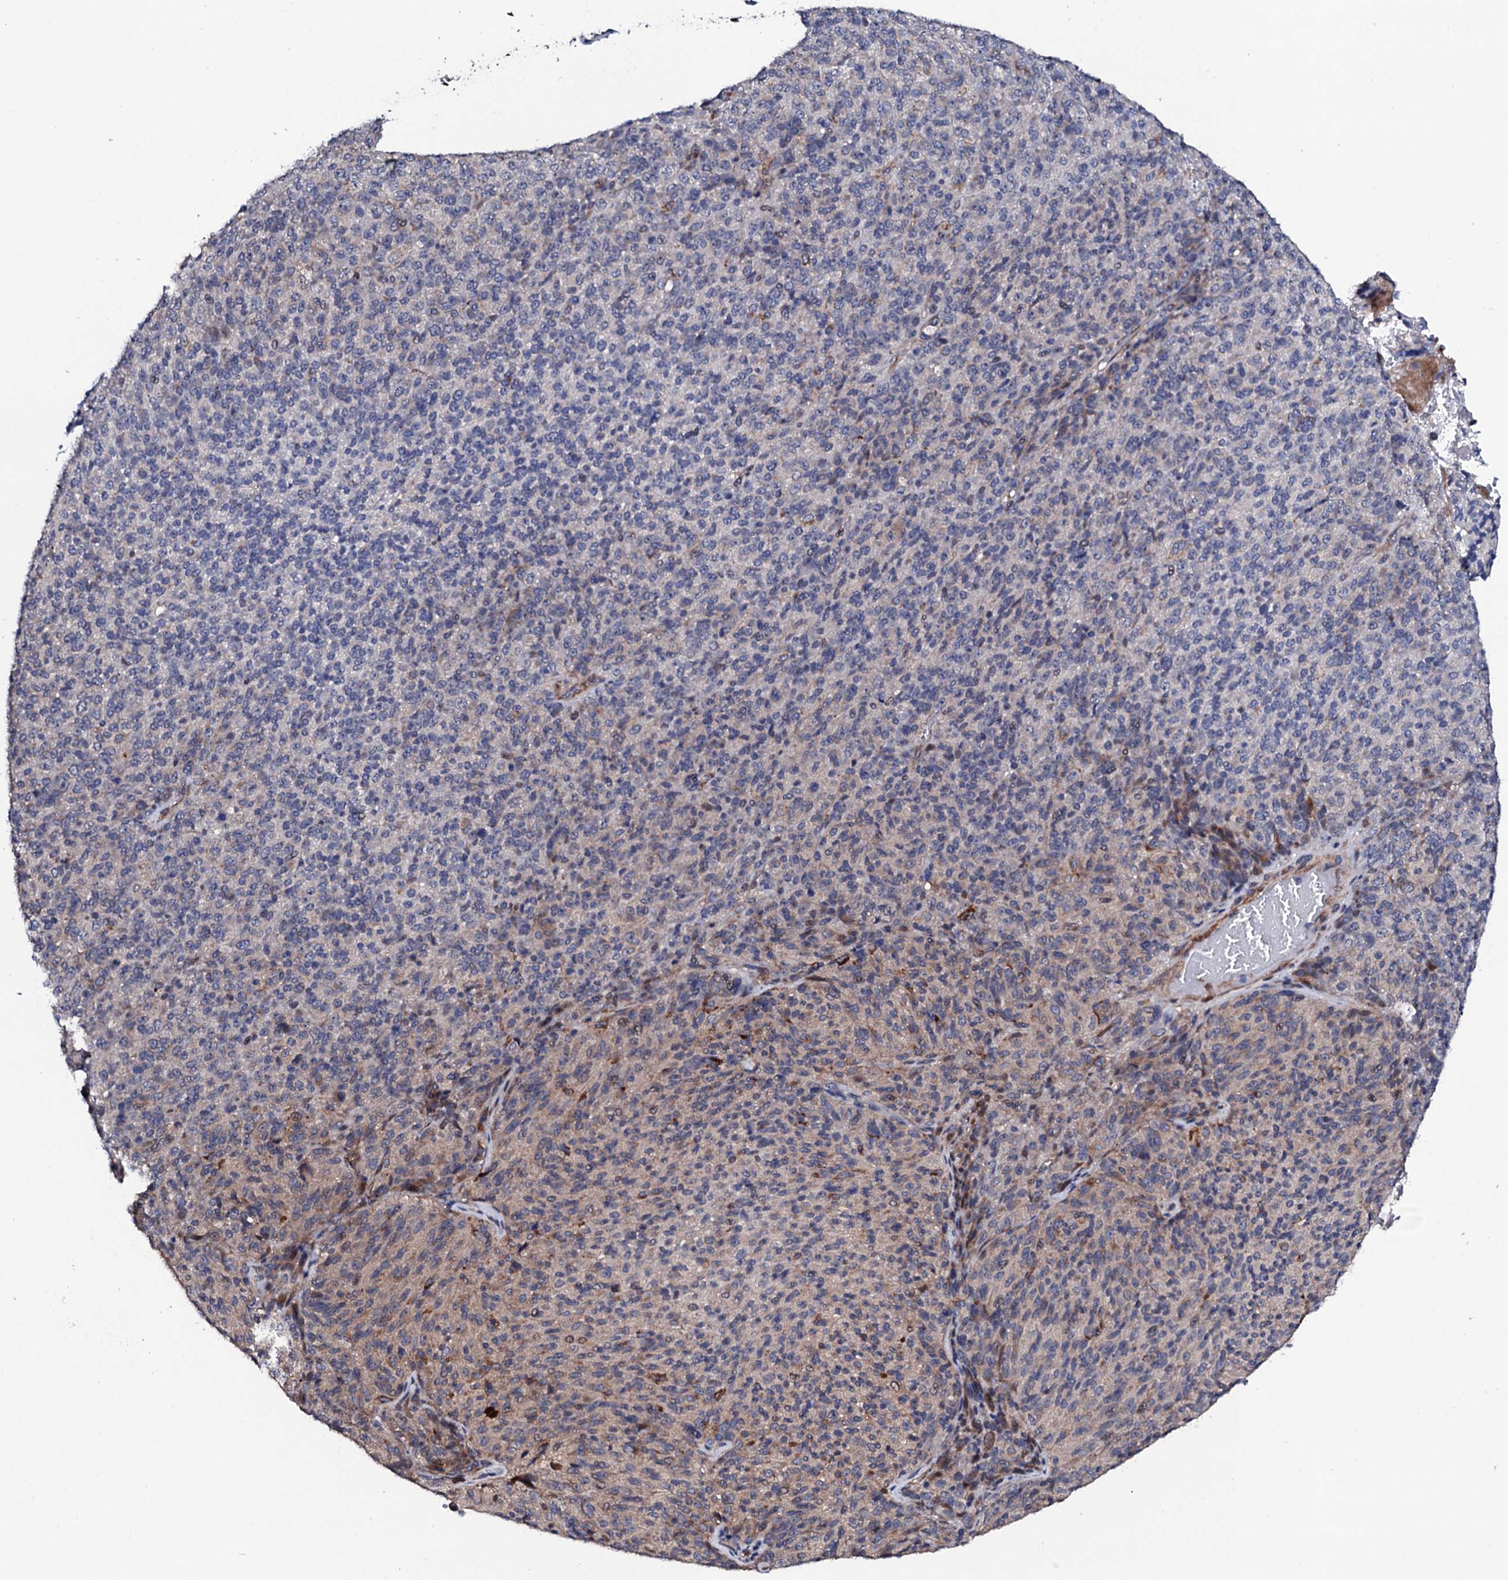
{"staining": {"intensity": "weak", "quantity": "<25%", "location": "cytoplasmic/membranous"}, "tissue": "melanoma", "cell_type": "Tumor cells", "image_type": "cancer", "snomed": [{"axis": "morphology", "description": "Malignant melanoma, Metastatic site"}, {"axis": "topography", "description": "Brain"}], "caption": "A high-resolution micrograph shows immunohistochemistry staining of melanoma, which displays no significant expression in tumor cells. (Stains: DAB immunohistochemistry with hematoxylin counter stain, Microscopy: brightfield microscopy at high magnification).", "gene": "CIAO2A", "patient": {"sex": "female", "age": 56}}